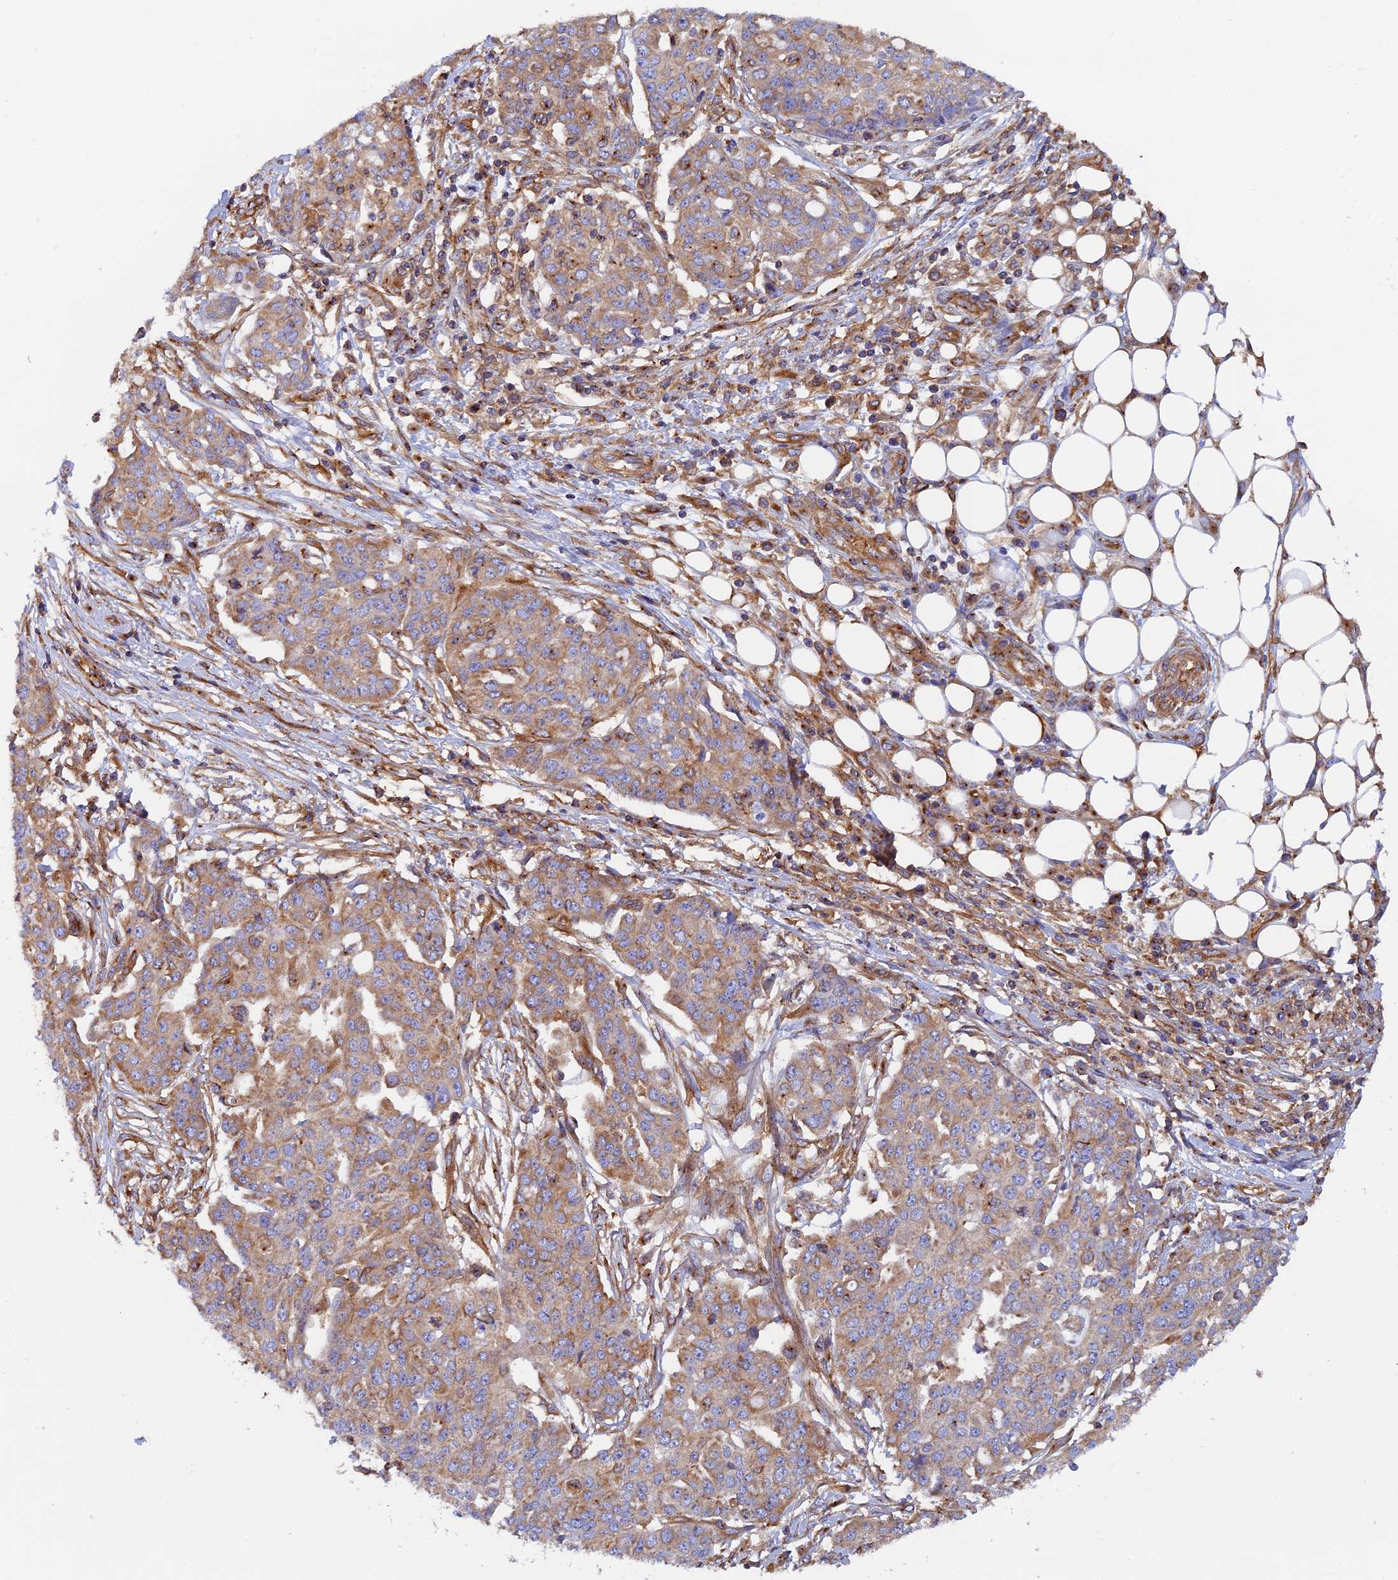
{"staining": {"intensity": "moderate", "quantity": ">75%", "location": "cytoplasmic/membranous"}, "tissue": "ovarian cancer", "cell_type": "Tumor cells", "image_type": "cancer", "snomed": [{"axis": "morphology", "description": "Cystadenocarcinoma, serous, NOS"}, {"axis": "topography", "description": "Soft tissue"}, {"axis": "topography", "description": "Ovary"}], "caption": "Ovarian cancer (serous cystadenocarcinoma) stained for a protein exhibits moderate cytoplasmic/membranous positivity in tumor cells. (DAB (3,3'-diaminobenzidine) = brown stain, brightfield microscopy at high magnification).", "gene": "DCTN2", "patient": {"sex": "female", "age": 57}}